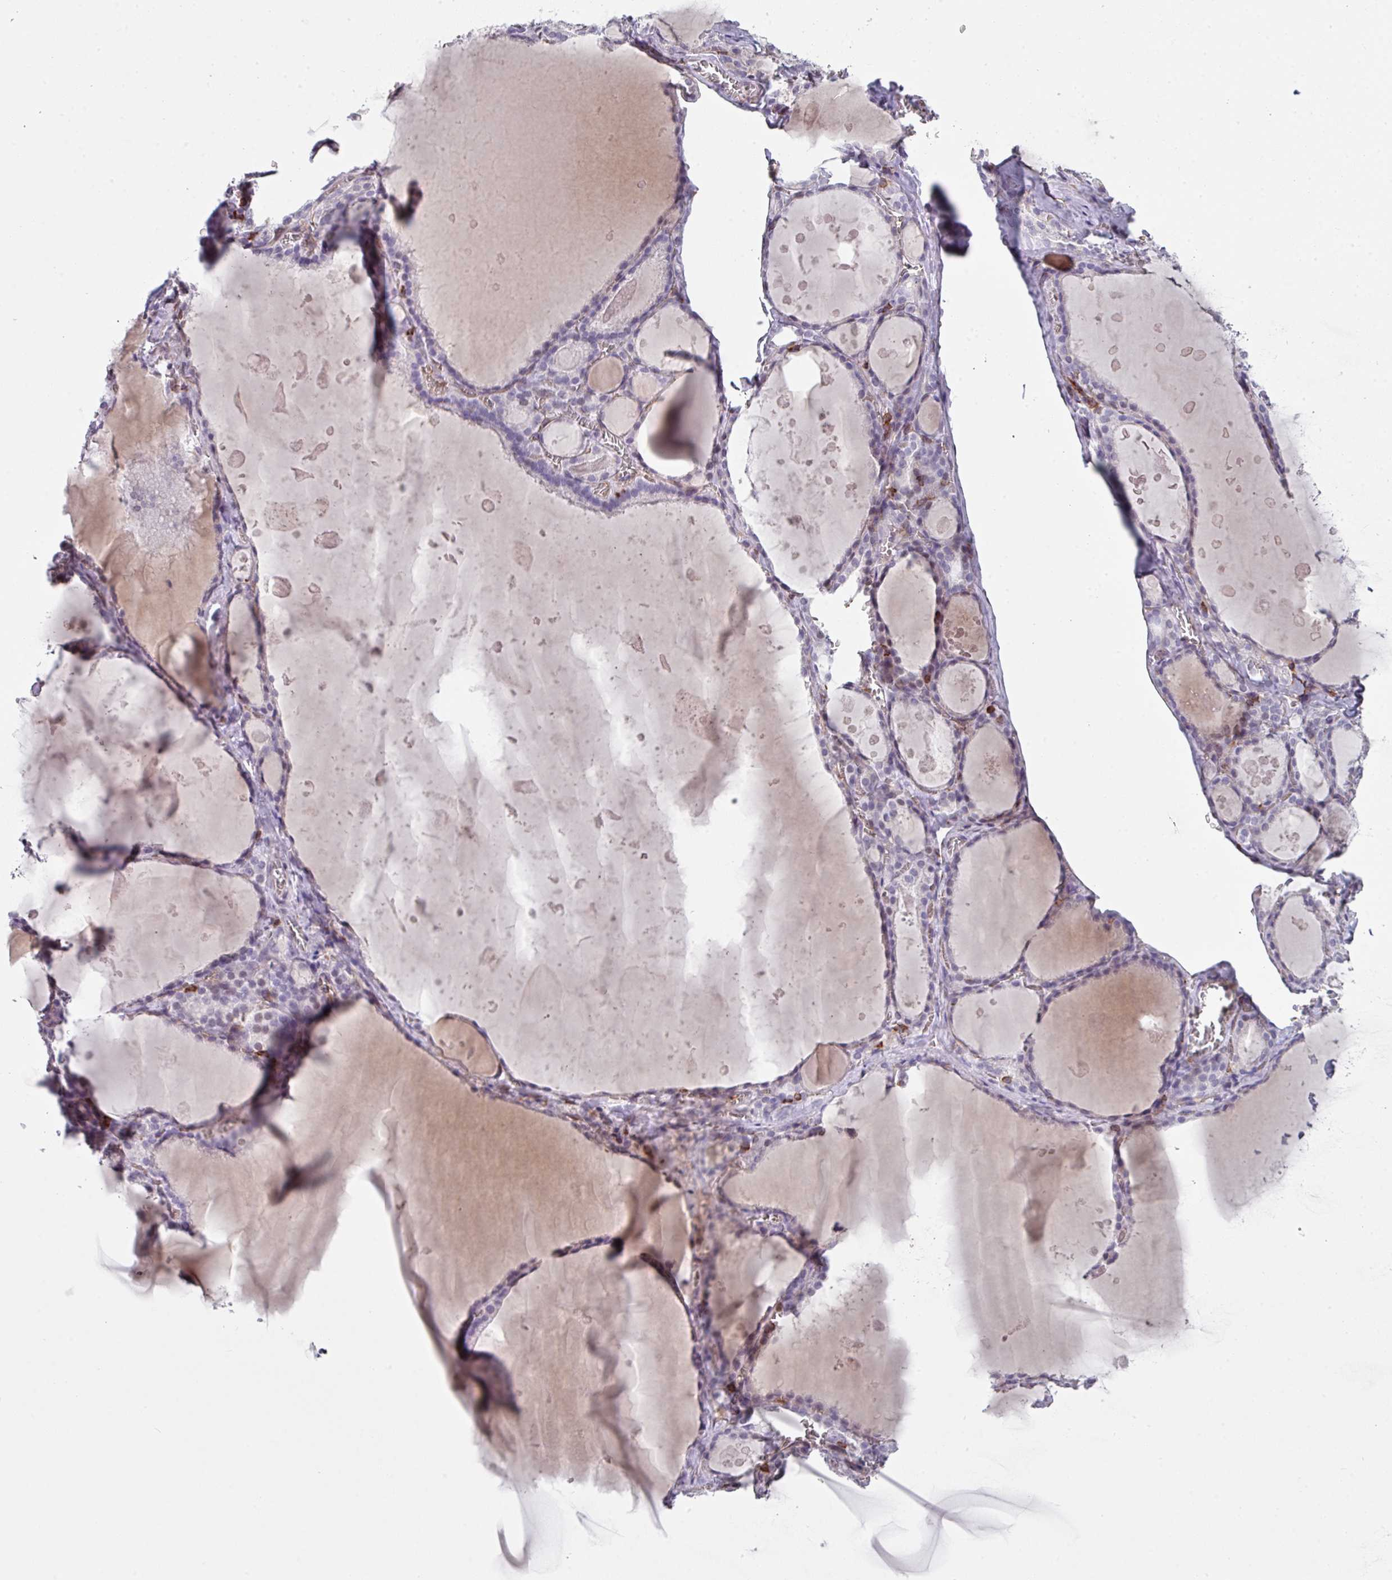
{"staining": {"intensity": "negative", "quantity": "none", "location": "none"}, "tissue": "thyroid gland", "cell_type": "Glandular cells", "image_type": "normal", "snomed": [{"axis": "morphology", "description": "Normal tissue, NOS"}, {"axis": "topography", "description": "Thyroid gland"}], "caption": "Immunohistochemical staining of unremarkable human thyroid gland reveals no significant expression in glandular cells. Nuclei are stained in blue.", "gene": "RASAL3", "patient": {"sex": "male", "age": 56}}